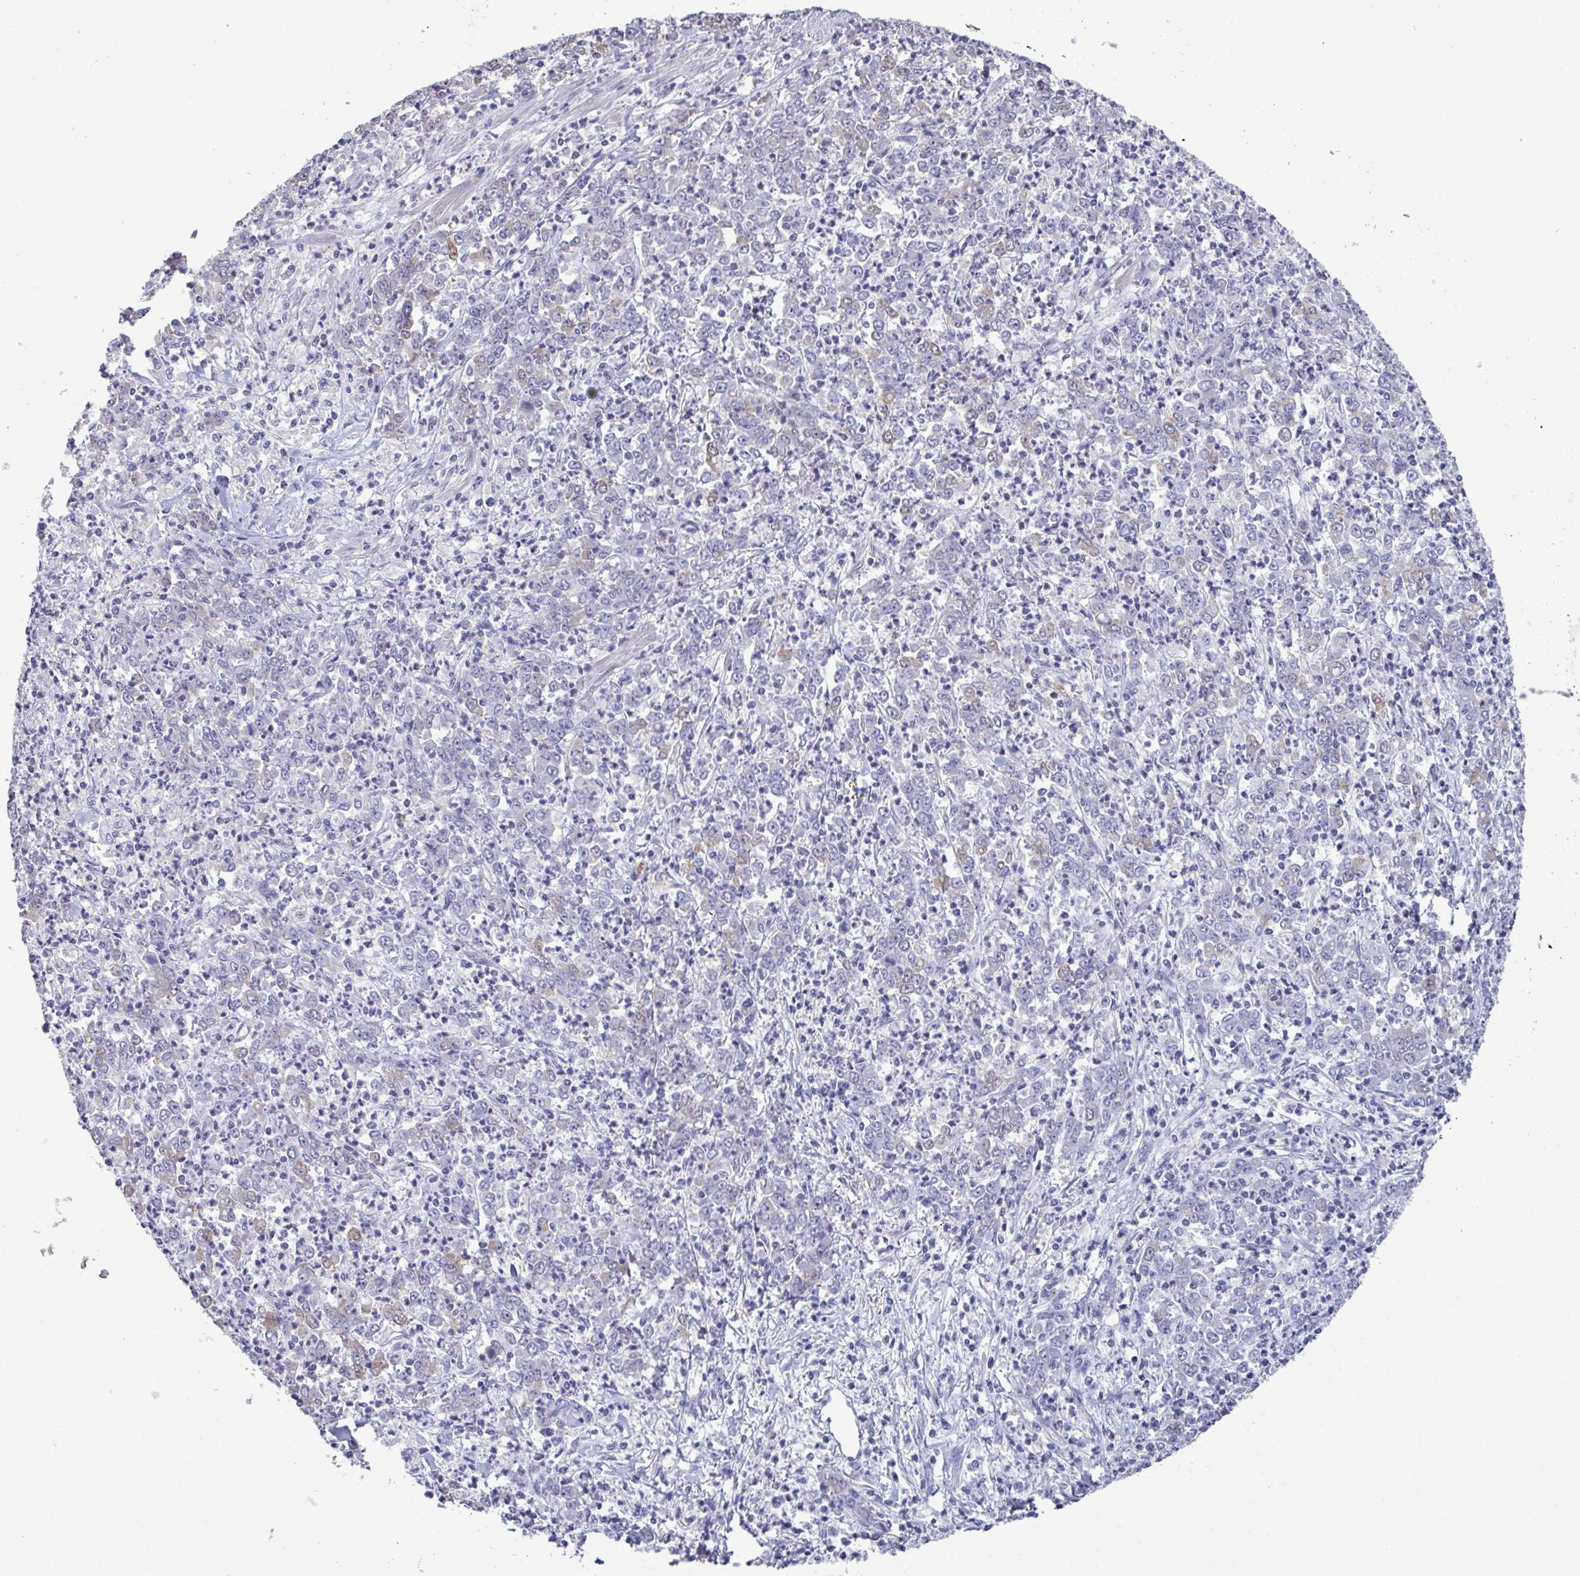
{"staining": {"intensity": "negative", "quantity": "none", "location": "none"}, "tissue": "stomach cancer", "cell_type": "Tumor cells", "image_type": "cancer", "snomed": [{"axis": "morphology", "description": "Adenocarcinoma, NOS"}, {"axis": "topography", "description": "Stomach, lower"}], "caption": "There is no significant expression in tumor cells of stomach adenocarcinoma.", "gene": "GLDC", "patient": {"sex": "female", "age": 71}}